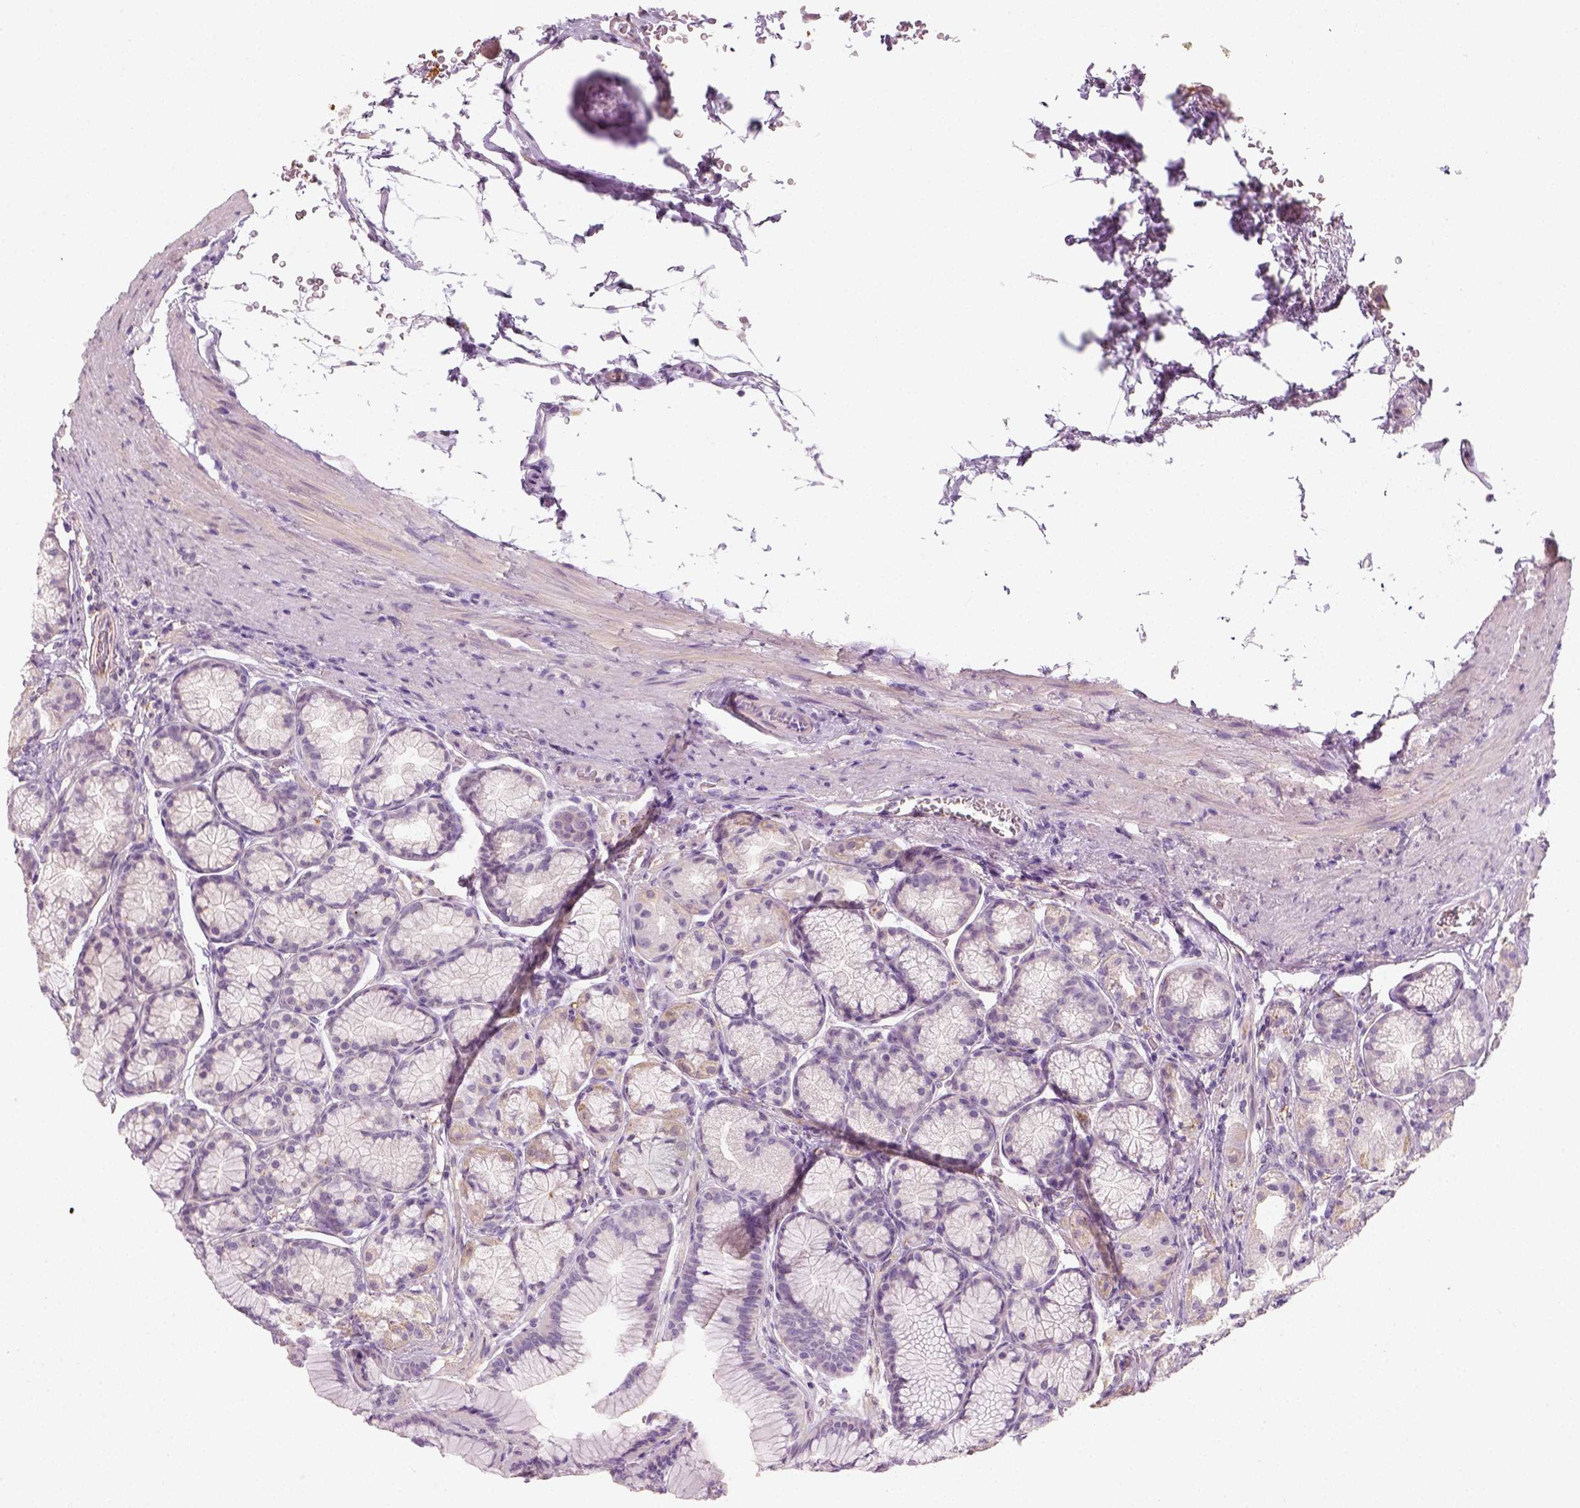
{"staining": {"intensity": "negative", "quantity": "none", "location": "none"}, "tissue": "stomach", "cell_type": "Glandular cells", "image_type": "normal", "snomed": [{"axis": "morphology", "description": "Normal tissue, NOS"}, {"axis": "morphology", "description": "Adenocarcinoma, NOS"}, {"axis": "morphology", "description": "Adenocarcinoma, High grade"}, {"axis": "topography", "description": "Stomach, upper"}, {"axis": "topography", "description": "Stomach"}], "caption": "DAB (3,3'-diaminobenzidine) immunohistochemical staining of benign human stomach reveals no significant staining in glandular cells. (DAB IHC, high magnification).", "gene": "FAM163B", "patient": {"sex": "female", "age": 65}}